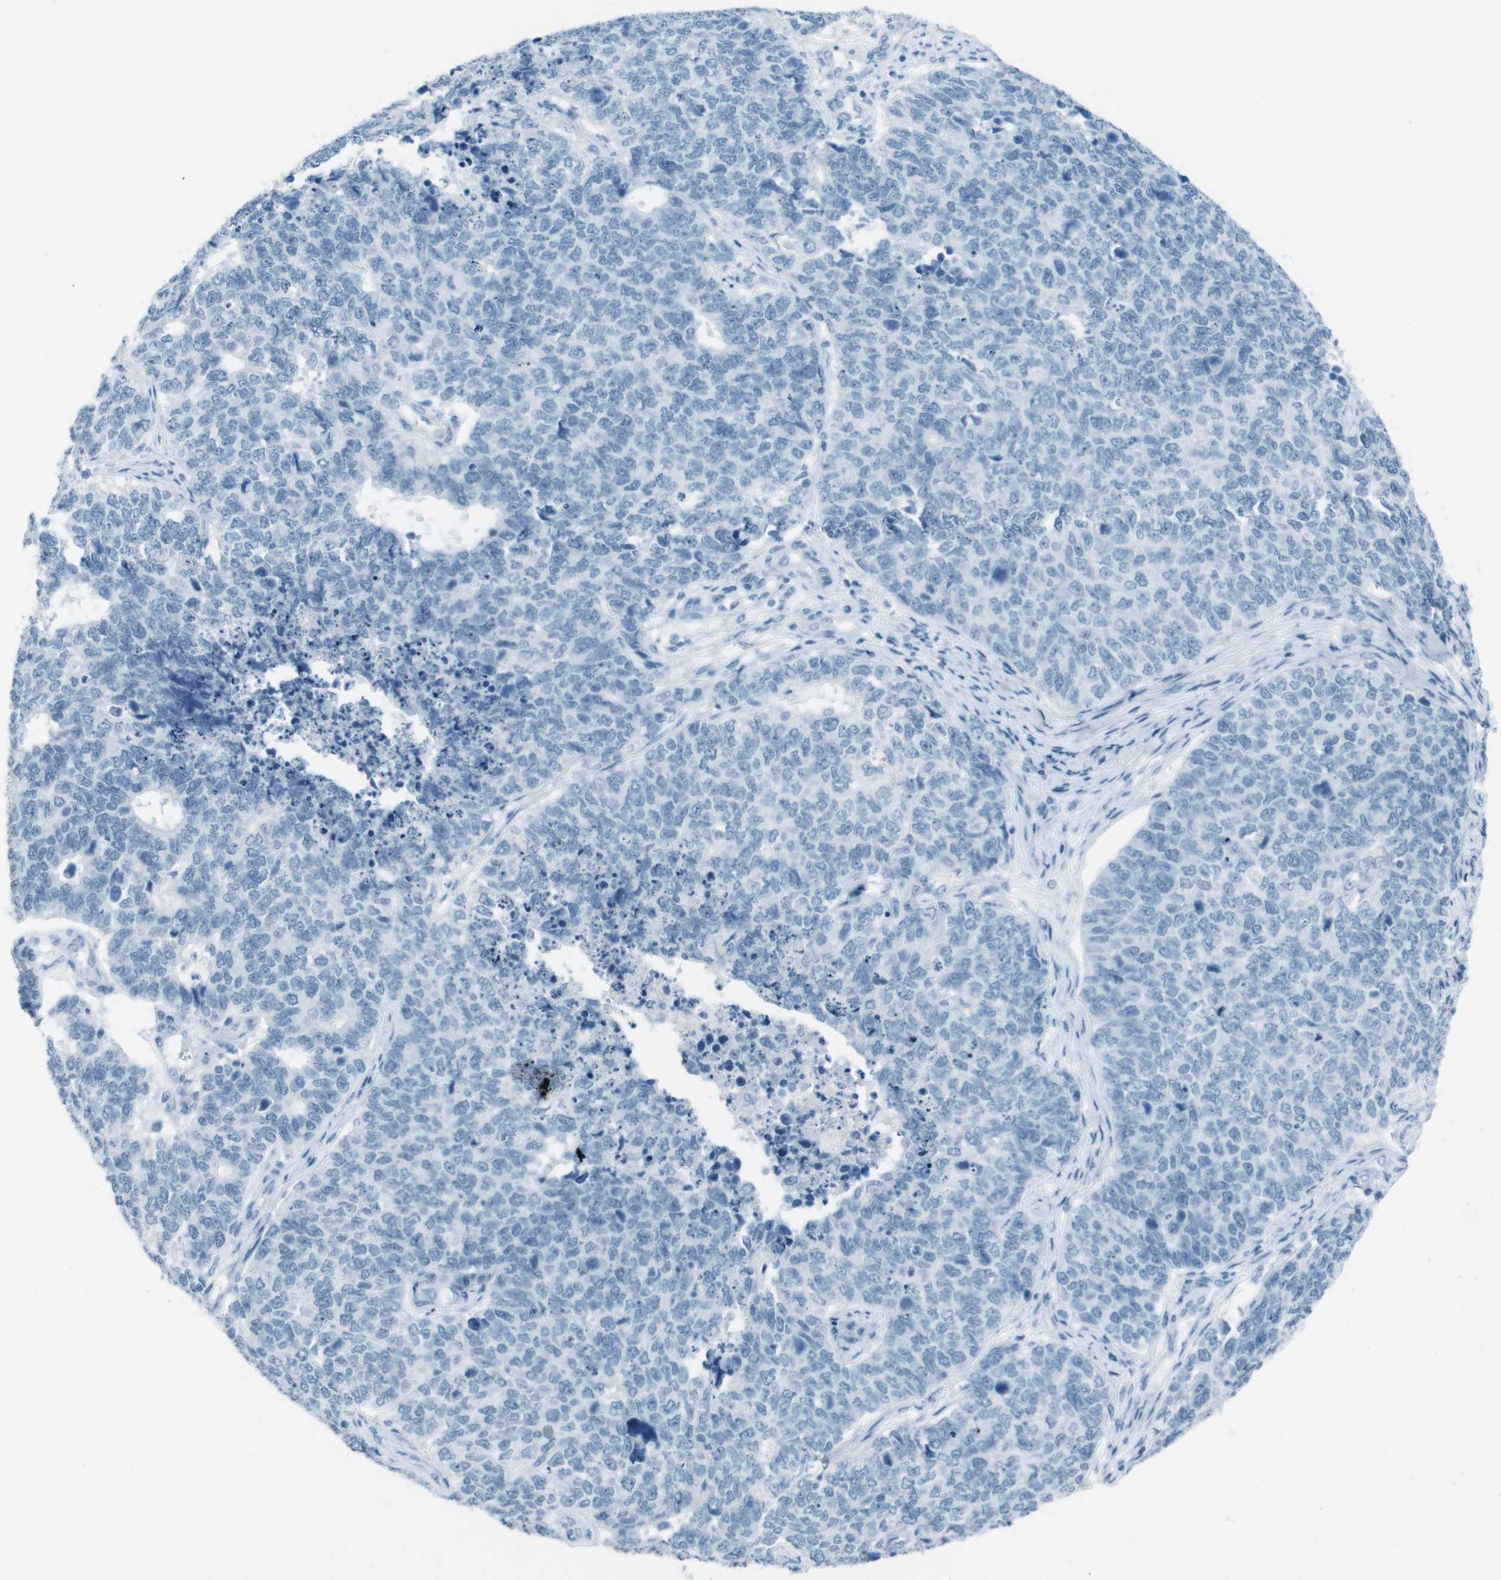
{"staining": {"intensity": "negative", "quantity": "none", "location": "none"}, "tissue": "cervical cancer", "cell_type": "Tumor cells", "image_type": "cancer", "snomed": [{"axis": "morphology", "description": "Squamous cell carcinoma, NOS"}, {"axis": "topography", "description": "Cervix"}], "caption": "Cervical squamous cell carcinoma was stained to show a protein in brown. There is no significant positivity in tumor cells.", "gene": "TMEM207", "patient": {"sex": "female", "age": 63}}